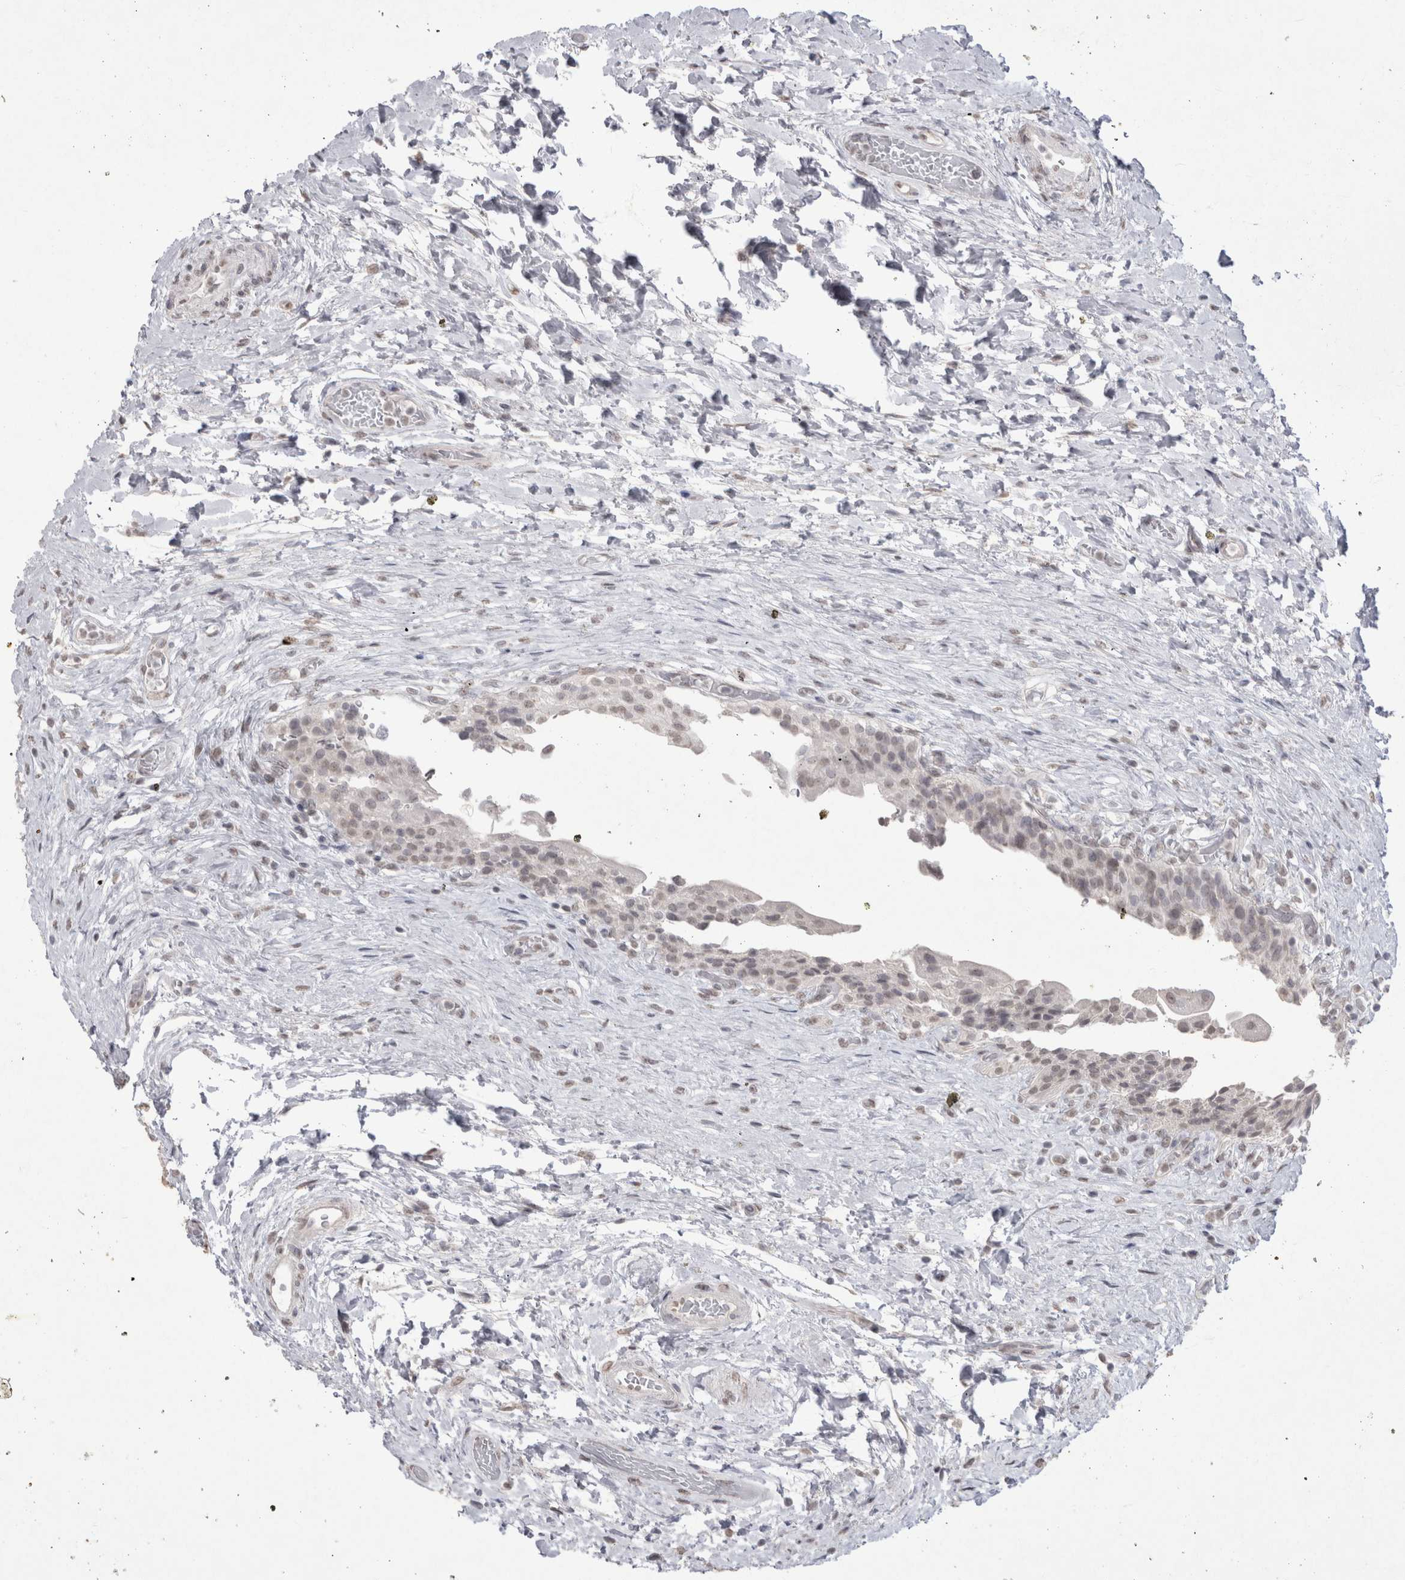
{"staining": {"intensity": "weak", "quantity": ">75%", "location": "nuclear"}, "tissue": "urinary bladder", "cell_type": "Urothelial cells", "image_type": "normal", "snomed": [{"axis": "morphology", "description": "Normal tissue, NOS"}, {"axis": "topography", "description": "Urinary bladder"}], "caption": "A high-resolution micrograph shows immunohistochemistry staining of benign urinary bladder, which displays weak nuclear staining in approximately >75% of urothelial cells. (brown staining indicates protein expression, while blue staining denotes nuclei).", "gene": "DDX4", "patient": {"sex": "male", "age": 74}}